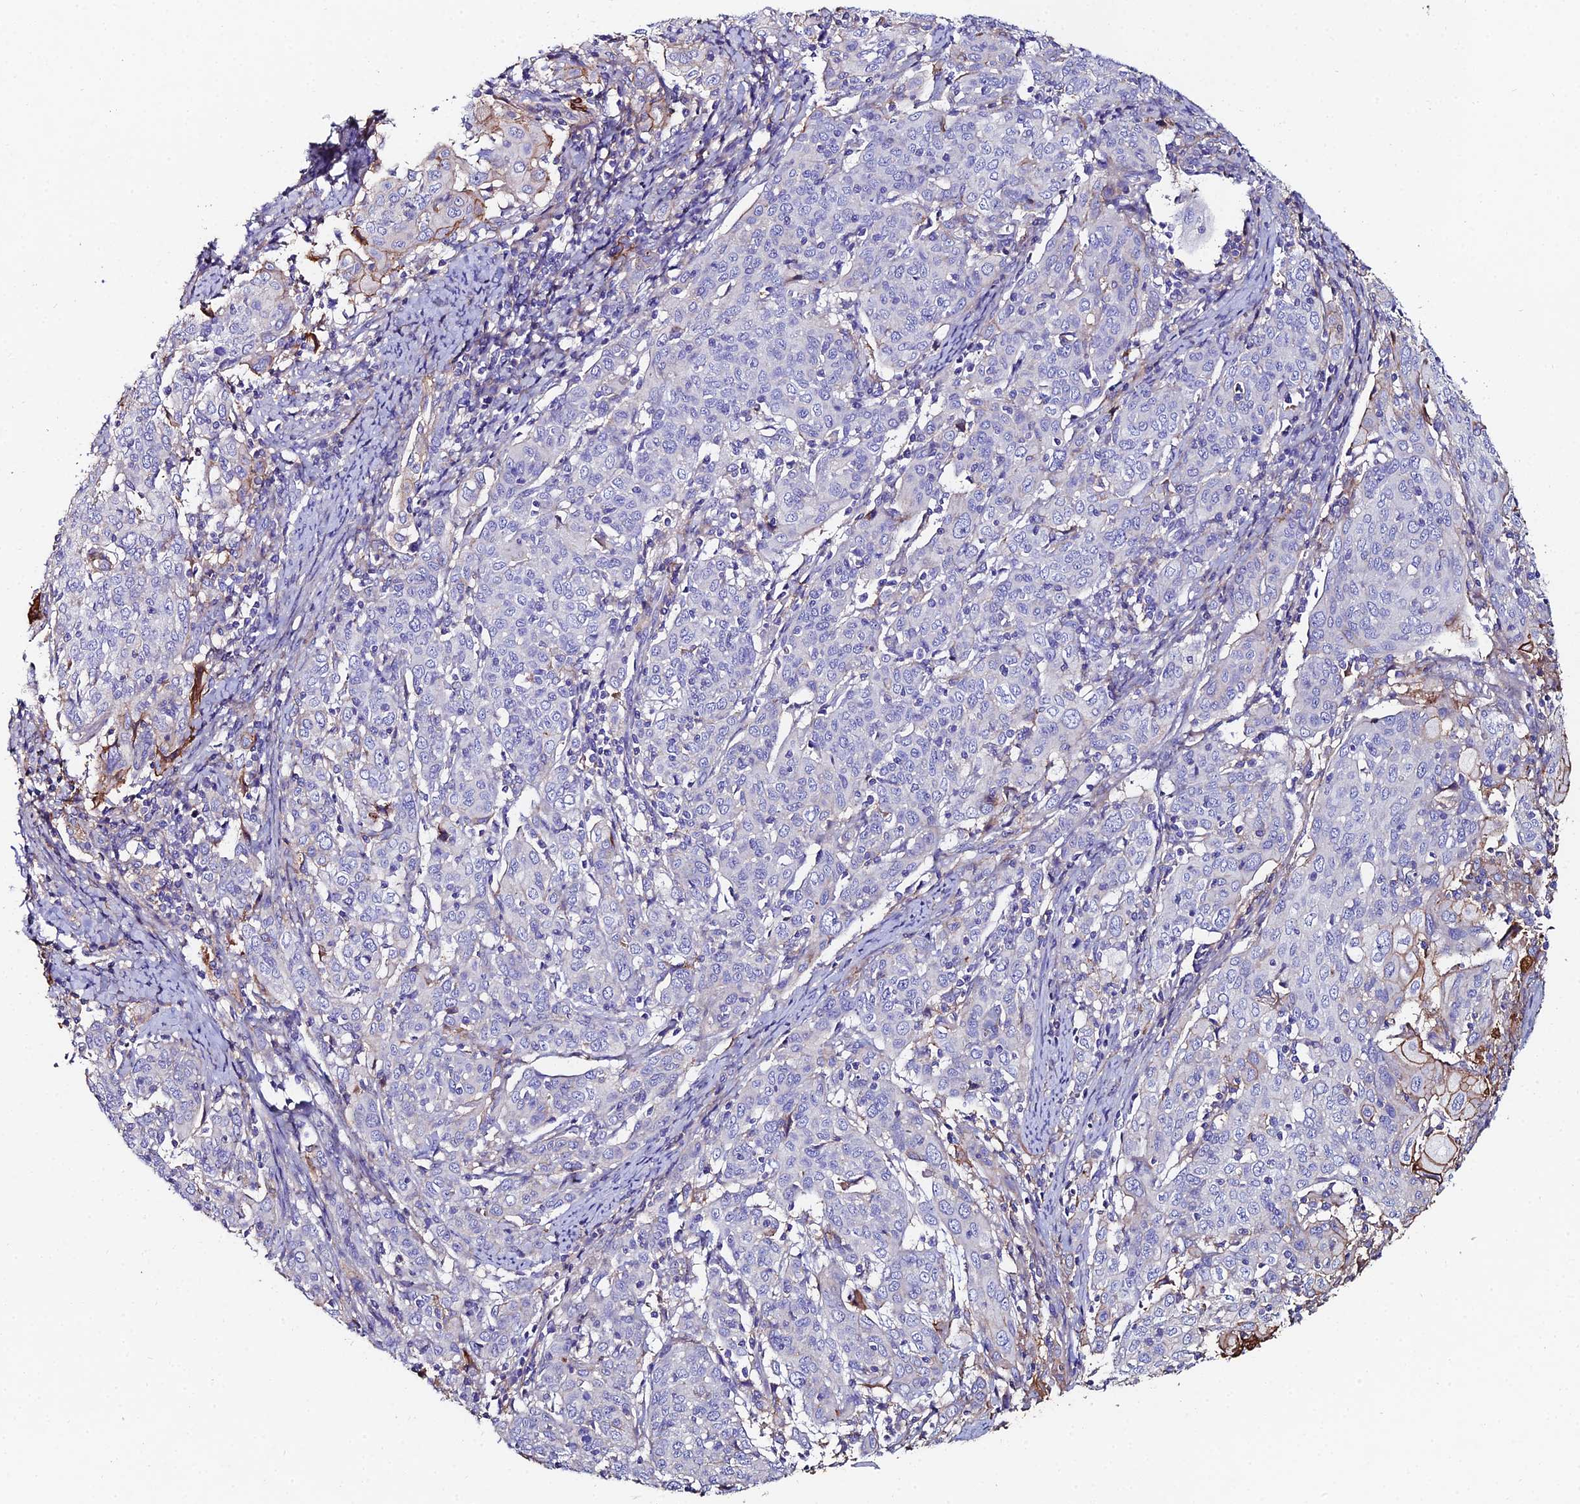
{"staining": {"intensity": "negative", "quantity": "none", "location": "none"}, "tissue": "cervical cancer", "cell_type": "Tumor cells", "image_type": "cancer", "snomed": [{"axis": "morphology", "description": "Squamous cell carcinoma, NOS"}, {"axis": "topography", "description": "Cervix"}], "caption": "This photomicrograph is of cervical squamous cell carcinoma stained with immunohistochemistry to label a protein in brown with the nuclei are counter-stained blue. There is no expression in tumor cells.", "gene": "C6", "patient": {"sex": "female", "age": 67}}